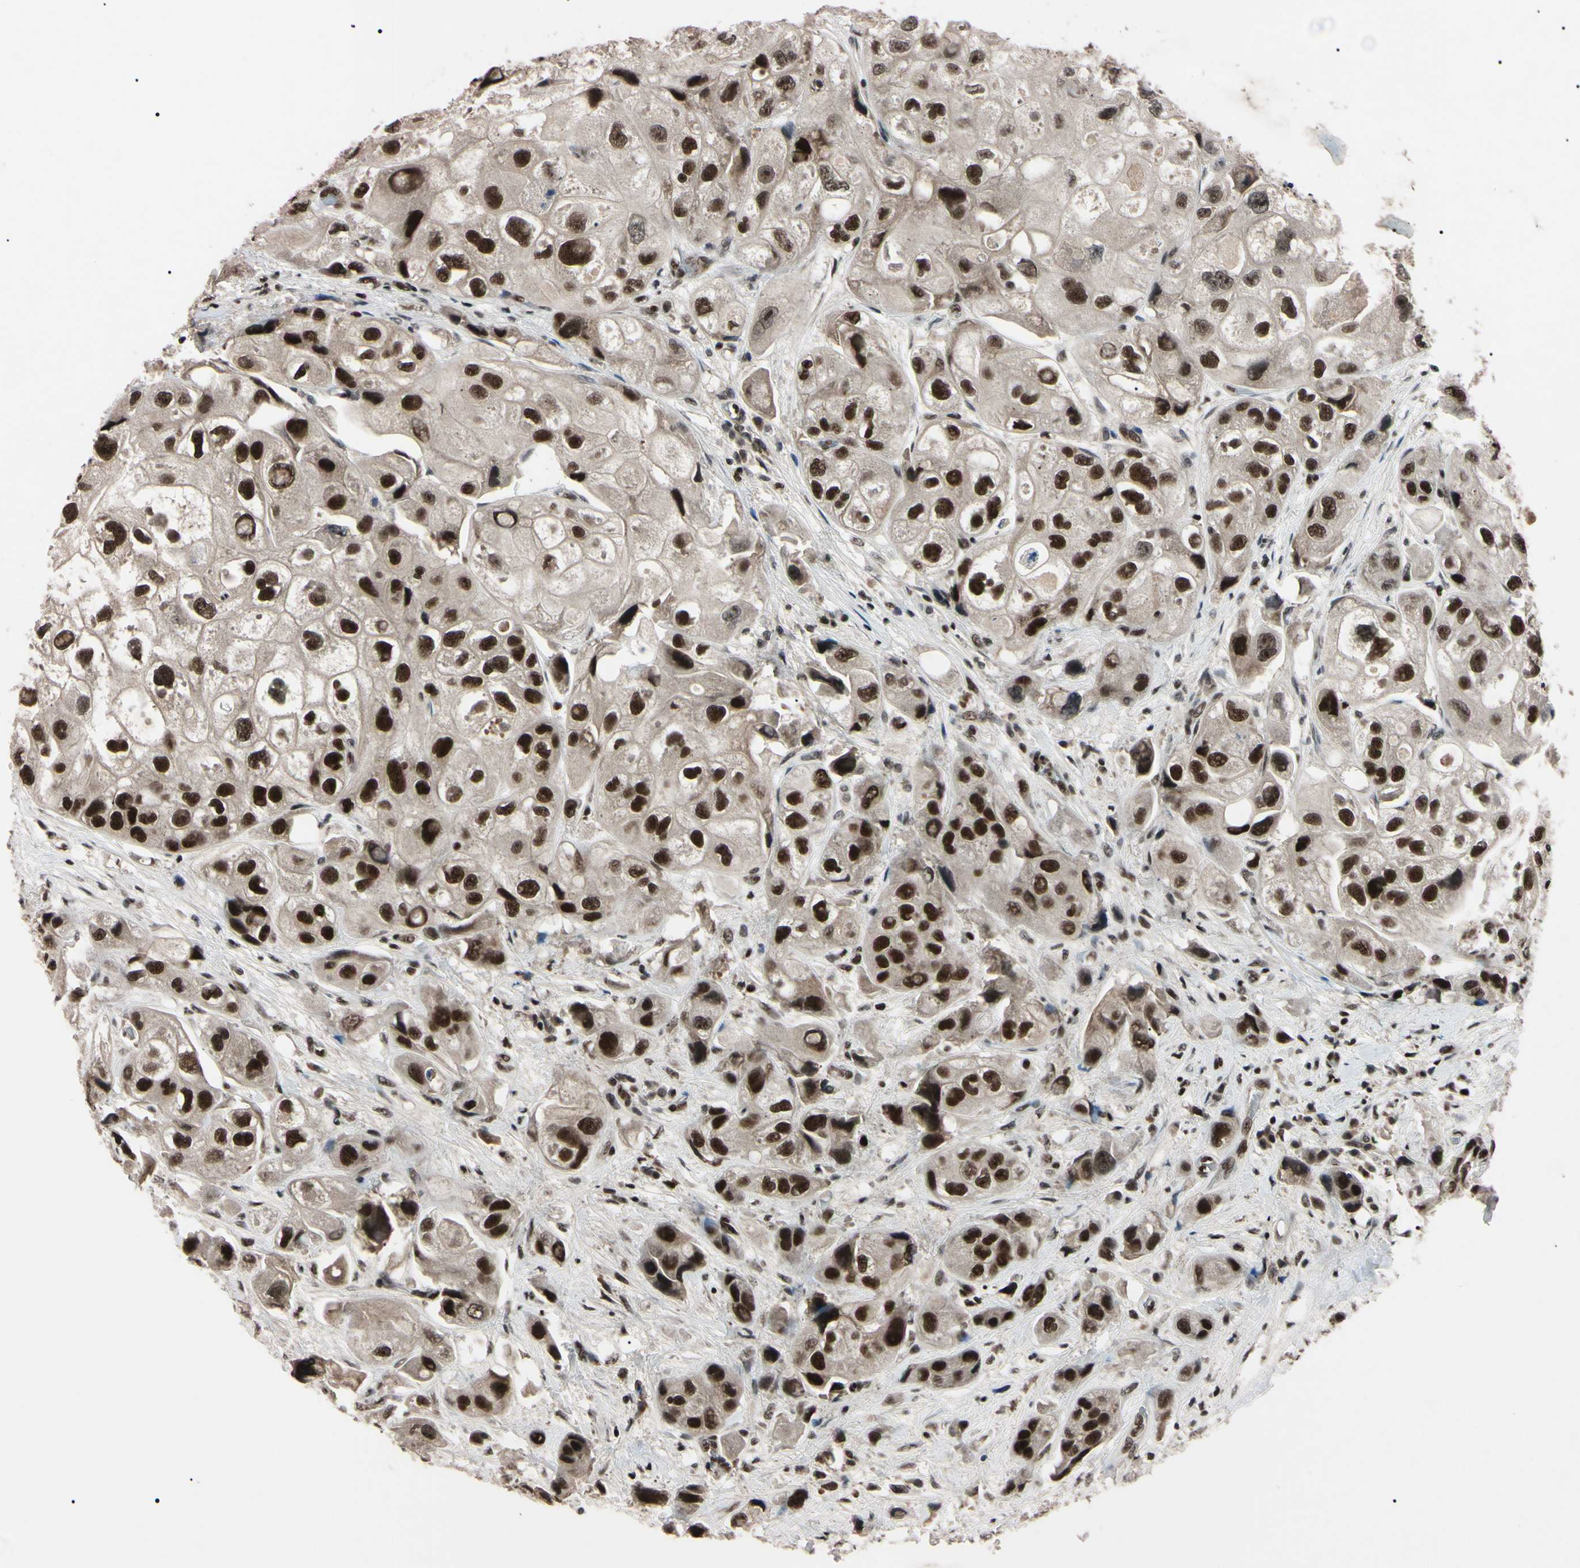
{"staining": {"intensity": "strong", "quantity": "25%-75%", "location": "nuclear"}, "tissue": "urothelial cancer", "cell_type": "Tumor cells", "image_type": "cancer", "snomed": [{"axis": "morphology", "description": "Urothelial carcinoma, High grade"}, {"axis": "topography", "description": "Urinary bladder"}], "caption": "High-grade urothelial carcinoma tissue demonstrates strong nuclear staining in approximately 25%-75% of tumor cells", "gene": "YY1", "patient": {"sex": "female", "age": 64}}